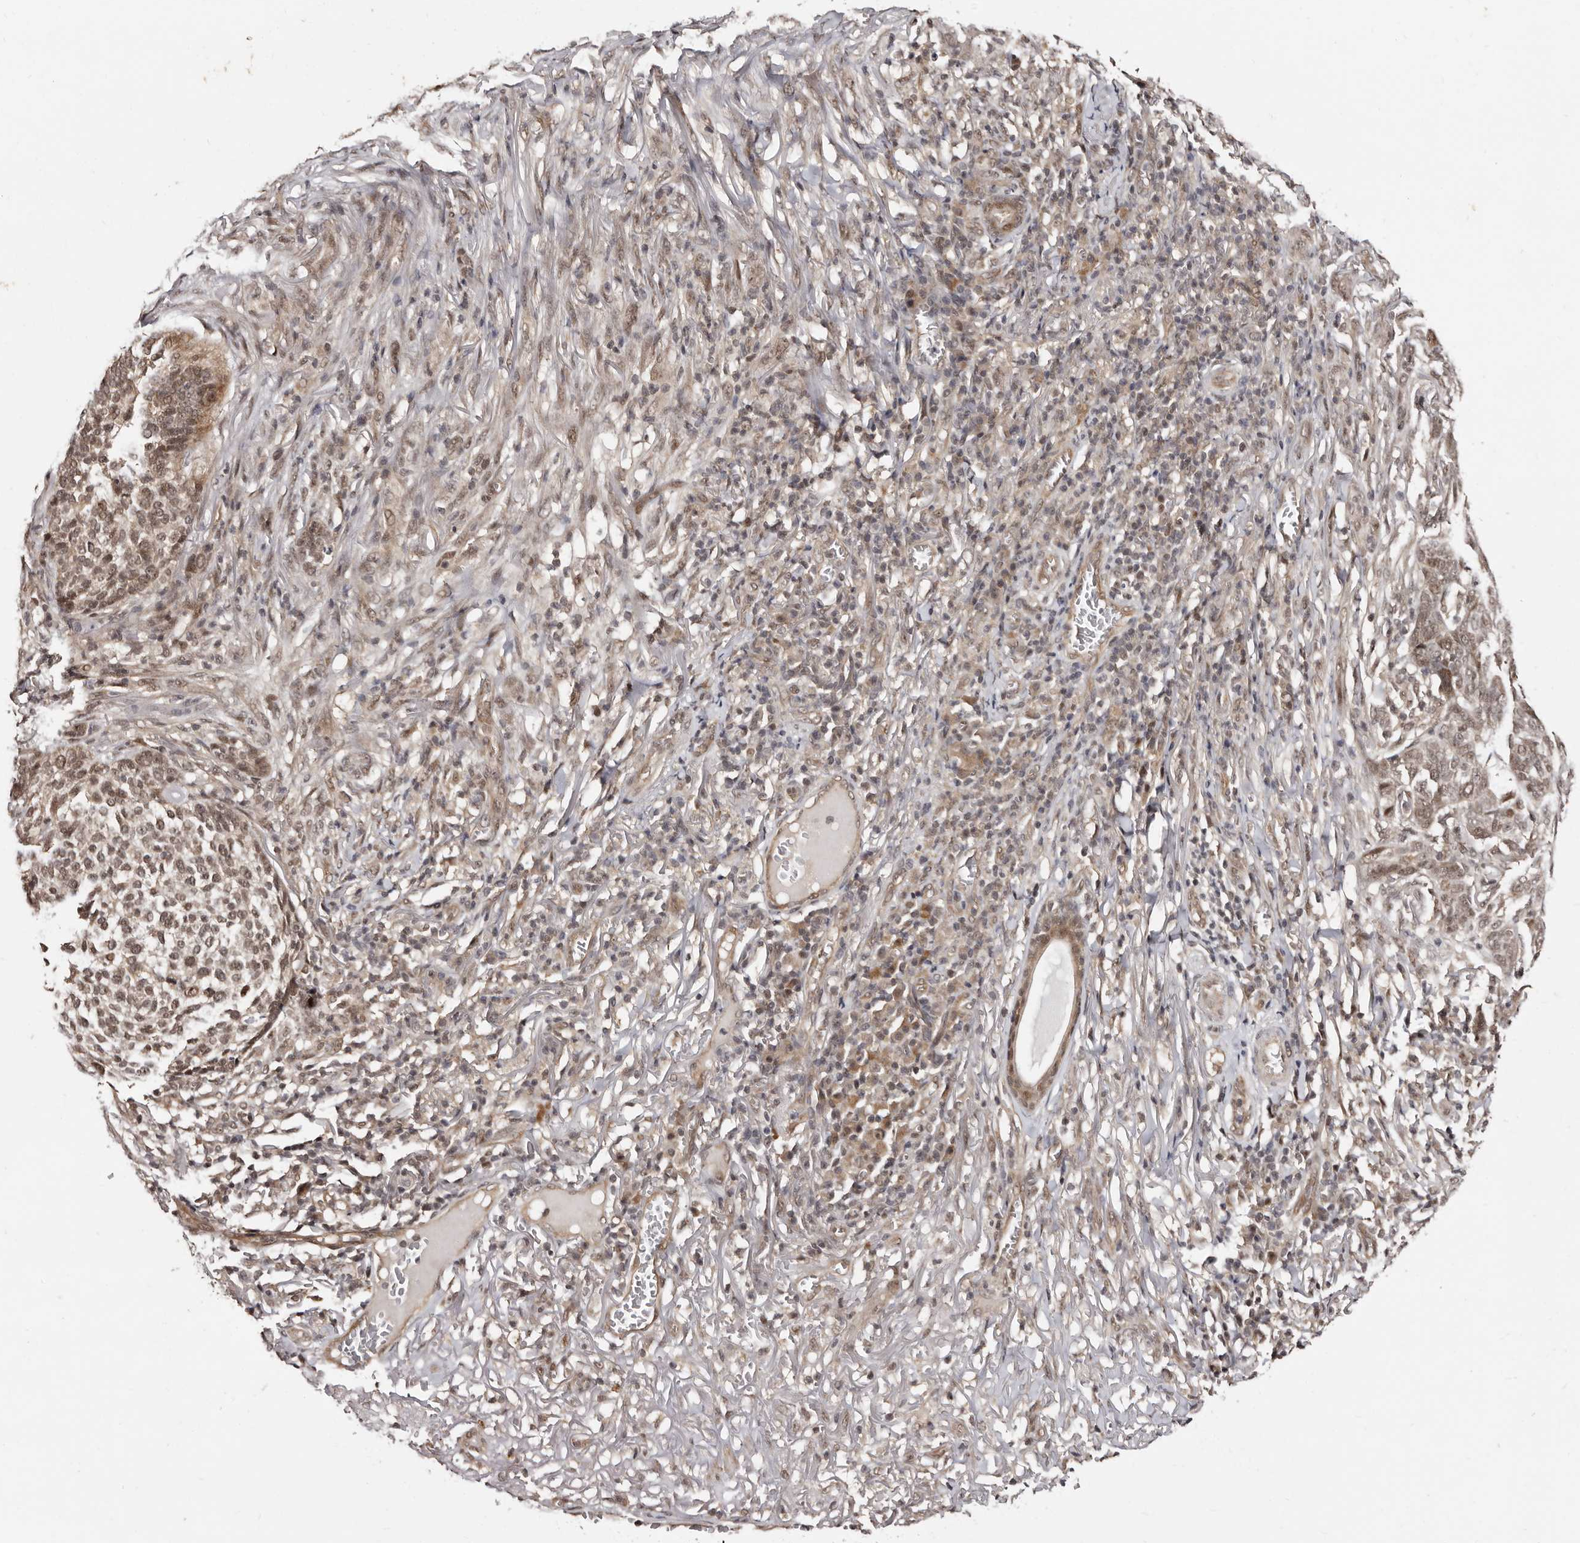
{"staining": {"intensity": "moderate", "quantity": ">75%", "location": "nuclear"}, "tissue": "skin cancer", "cell_type": "Tumor cells", "image_type": "cancer", "snomed": [{"axis": "morphology", "description": "Basal cell carcinoma"}, {"axis": "topography", "description": "Skin"}], "caption": "Immunohistochemical staining of skin basal cell carcinoma reveals medium levels of moderate nuclear protein expression in approximately >75% of tumor cells. The staining was performed using DAB (3,3'-diaminobenzidine), with brown indicating positive protein expression. Nuclei are stained blue with hematoxylin.", "gene": "TBC1D22B", "patient": {"sex": "male", "age": 85}}